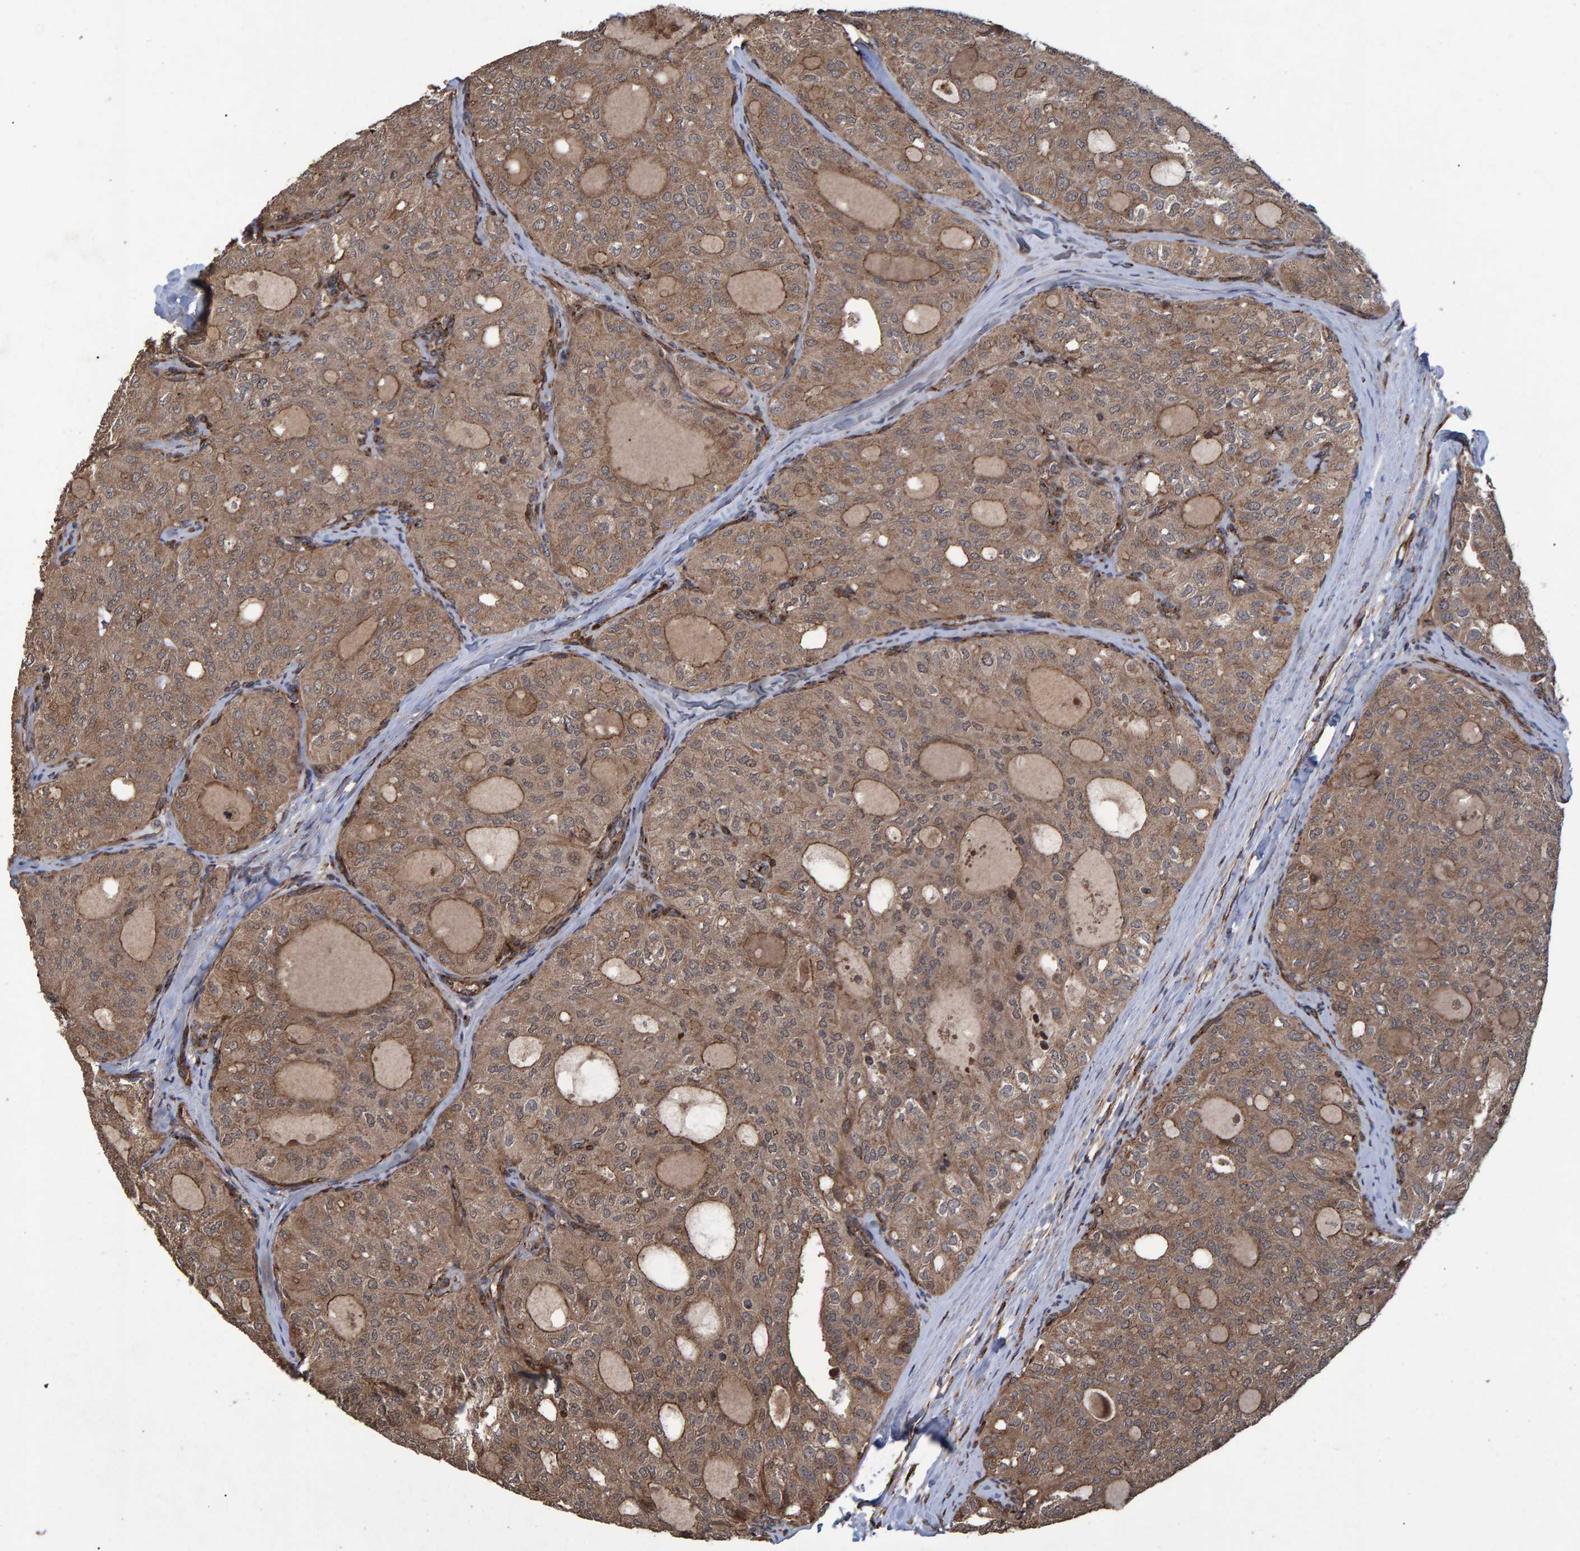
{"staining": {"intensity": "moderate", "quantity": ">75%", "location": "cytoplasmic/membranous,nuclear"}, "tissue": "thyroid cancer", "cell_type": "Tumor cells", "image_type": "cancer", "snomed": [{"axis": "morphology", "description": "Follicular adenoma carcinoma, NOS"}, {"axis": "topography", "description": "Thyroid gland"}], "caption": "Protein expression analysis of follicular adenoma carcinoma (thyroid) displays moderate cytoplasmic/membranous and nuclear expression in about >75% of tumor cells. (brown staining indicates protein expression, while blue staining denotes nuclei).", "gene": "TRIM68", "patient": {"sex": "male", "age": 75}}